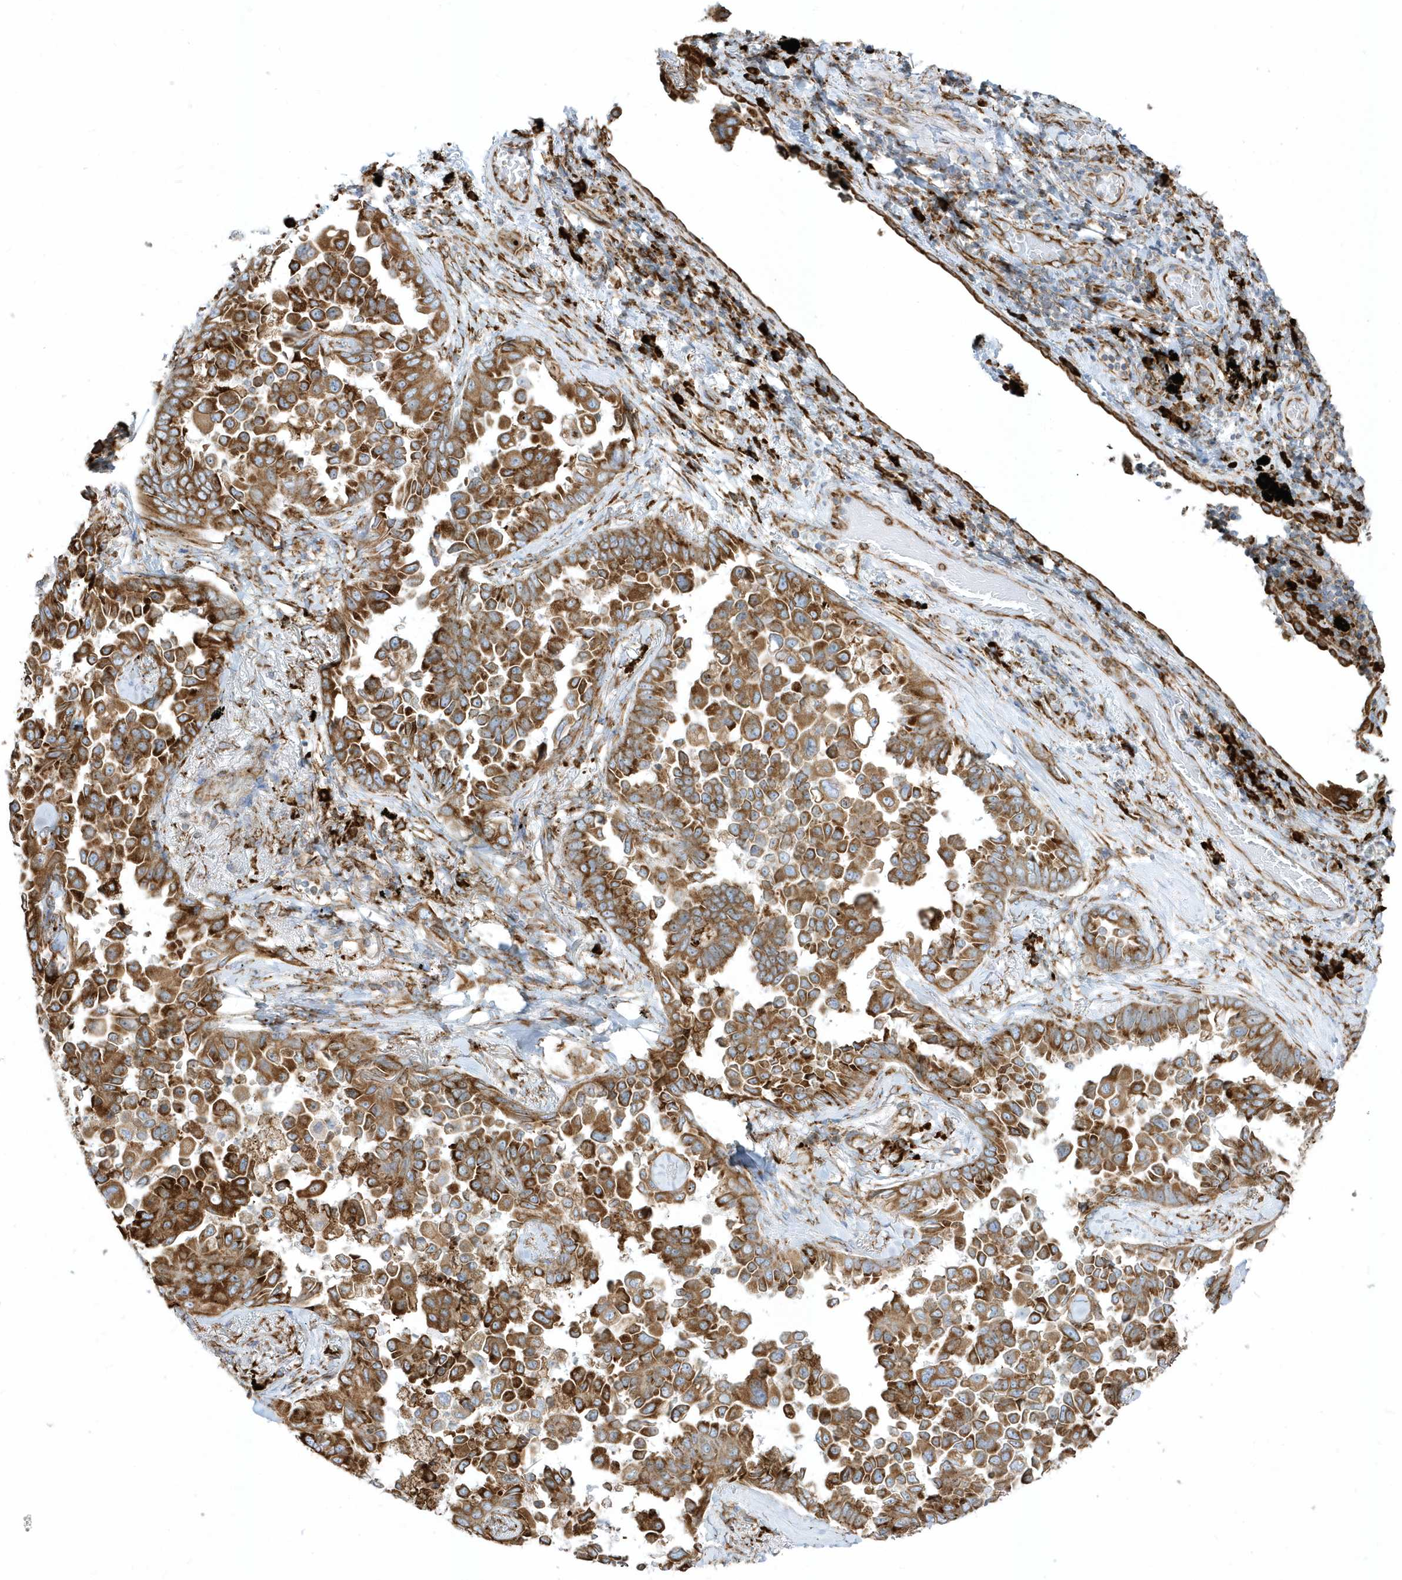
{"staining": {"intensity": "strong", "quantity": ">75%", "location": "cytoplasmic/membranous"}, "tissue": "lung cancer", "cell_type": "Tumor cells", "image_type": "cancer", "snomed": [{"axis": "morphology", "description": "Adenocarcinoma, NOS"}, {"axis": "topography", "description": "Lung"}], "caption": "IHC (DAB) staining of human adenocarcinoma (lung) shows strong cytoplasmic/membranous protein expression in approximately >75% of tumor cells.", "gene": "PDIA6", "patient": {"sex": "female", "age": 67}}